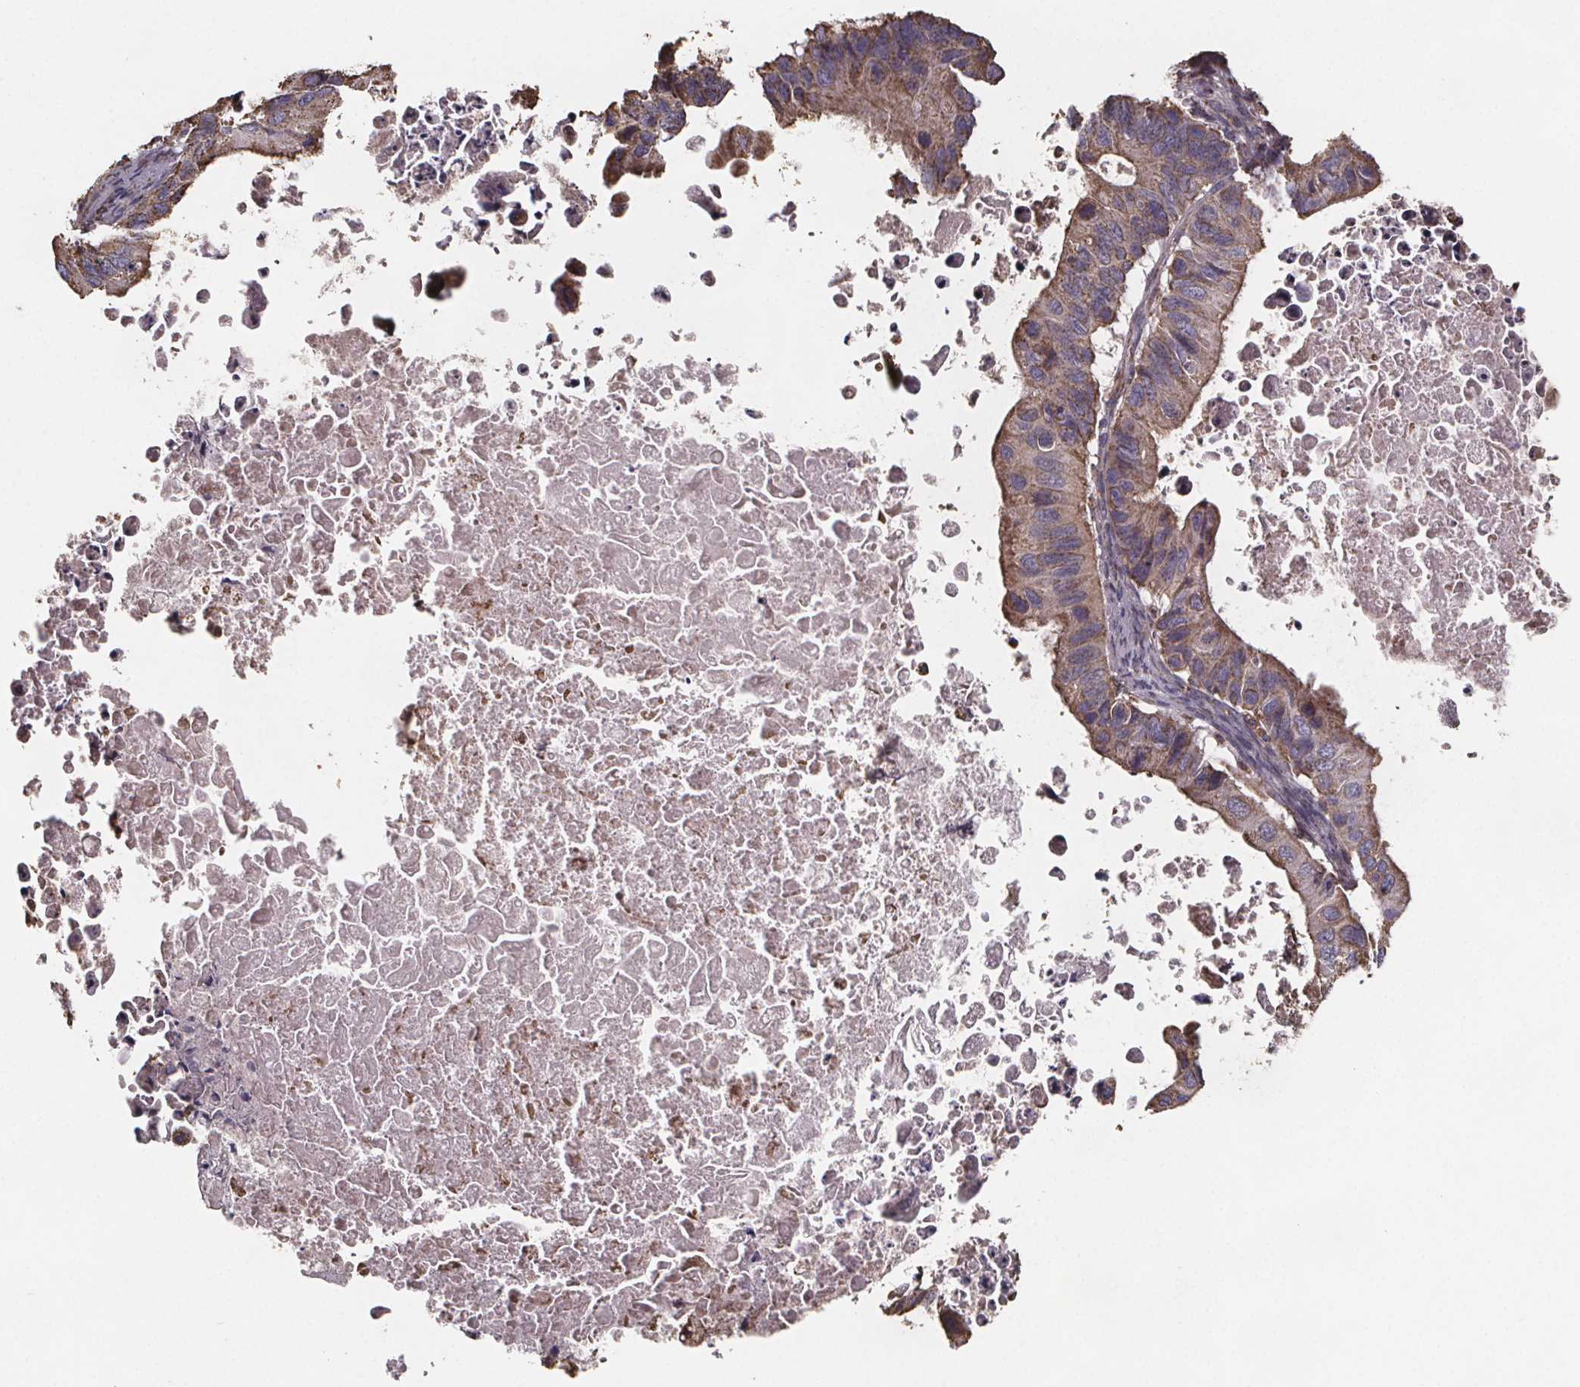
{"staining": {"intensity": "moderate", "quantity": ">75%", "location": "cytoplasmic/membranous"}, "tissue": "ovarian cancer", "cell_type": "Tumor cells", "image_type": "cancer", "snomed": [{"axis": "morphology", "description": "Cystadenocarcinoma, mucinous, NOS"}, {"axis": "topography", "description": "Ovary"}], "caption": "This is a histology image of IHC staining of mucinous cystadenocarcinoma (ovarian), which shows moderate positivity in the cytoplasmic/membranous of tumor cells.", "gene": "SLC35D2", "patient": {"sex": "female", "age": 64}}